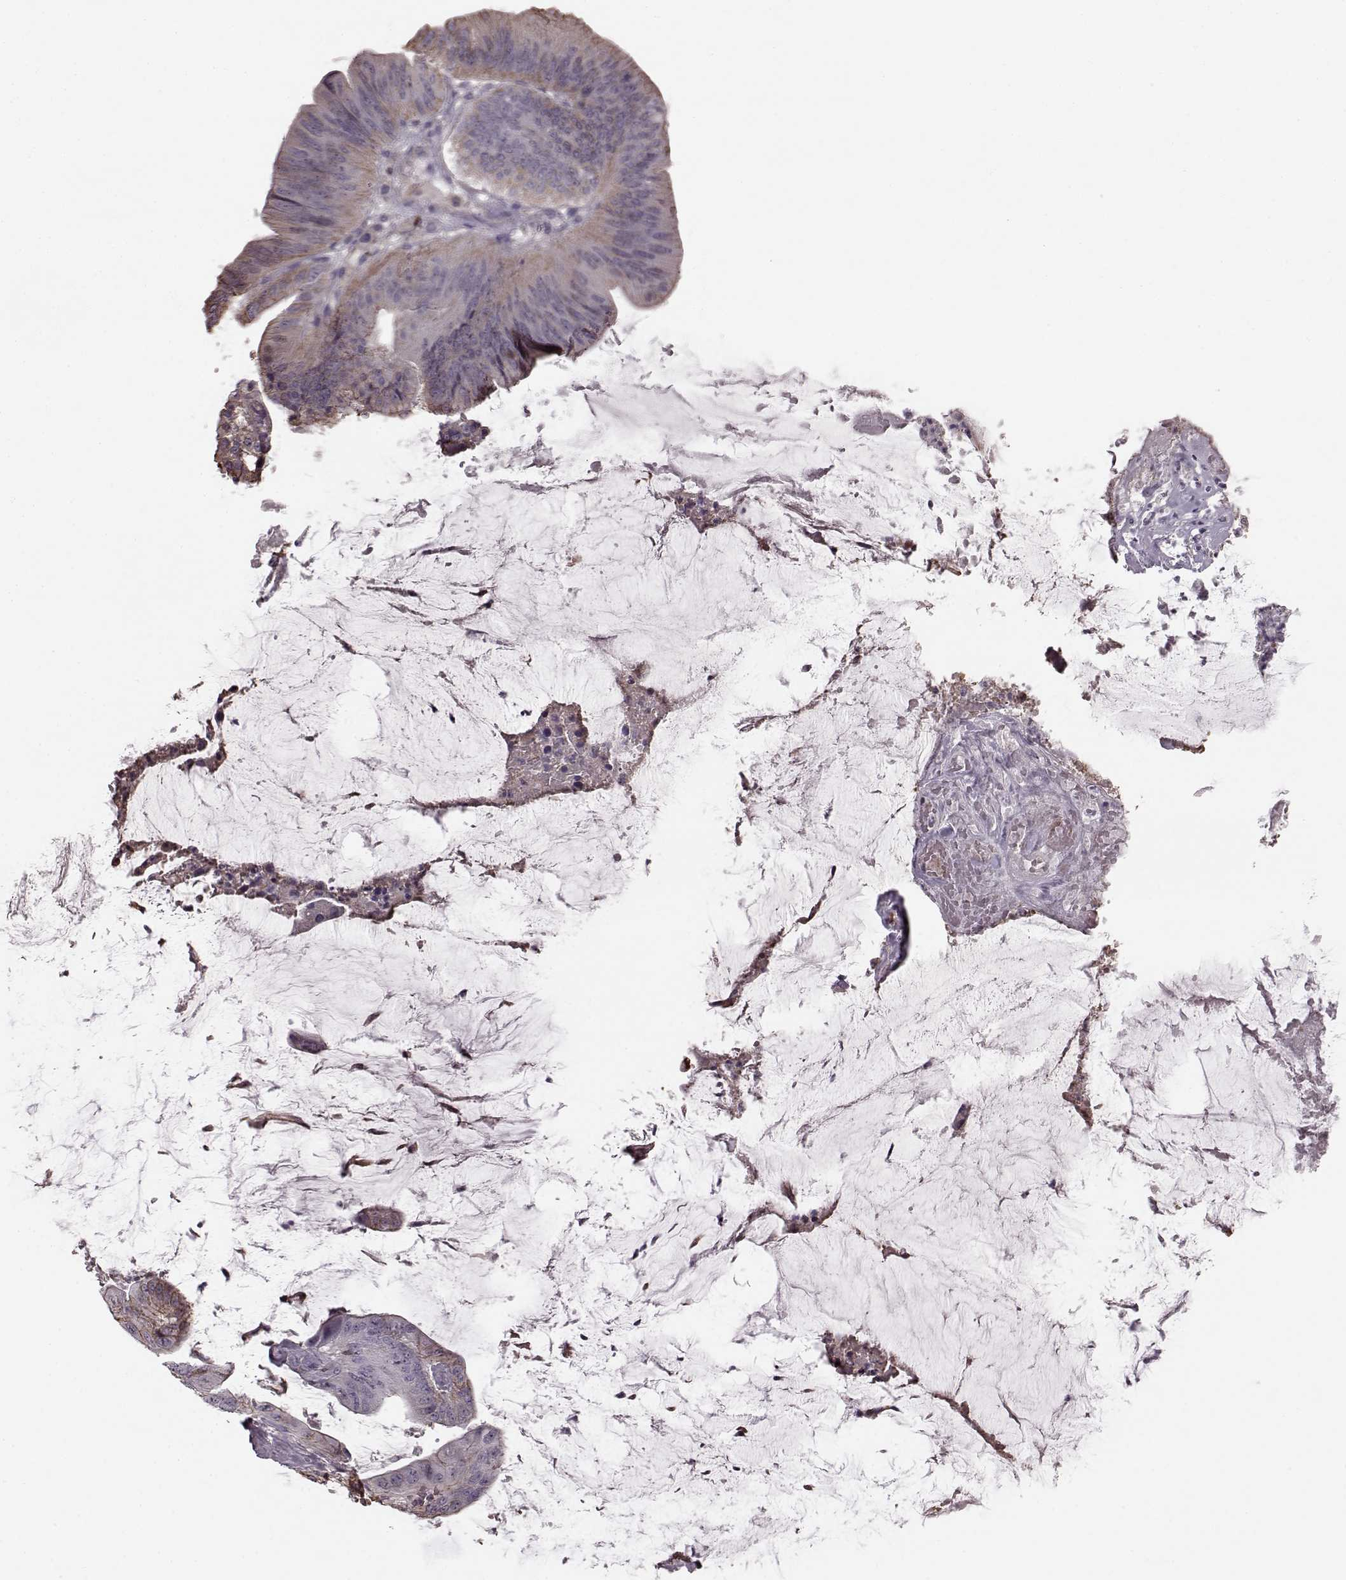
{"staining": {"intensity": "weak", "quantity": "<25%", "location": "cytoplasmic/membranous"}, "tissue": "colorectal cancer", "cell_type": "Tumor cells", "image_type": "cancer", "snomed": [{"axis": "morphology", "description": "Adenocarcinoma, NOS"}, {"axis": "topography", "description": "Colon"}], "caption": "Tumor cells show no significant protein expression in adenocarcinoma (colorectal).", "gene": "PDCD1", "patient": {"sex": "female", "age": 43}}